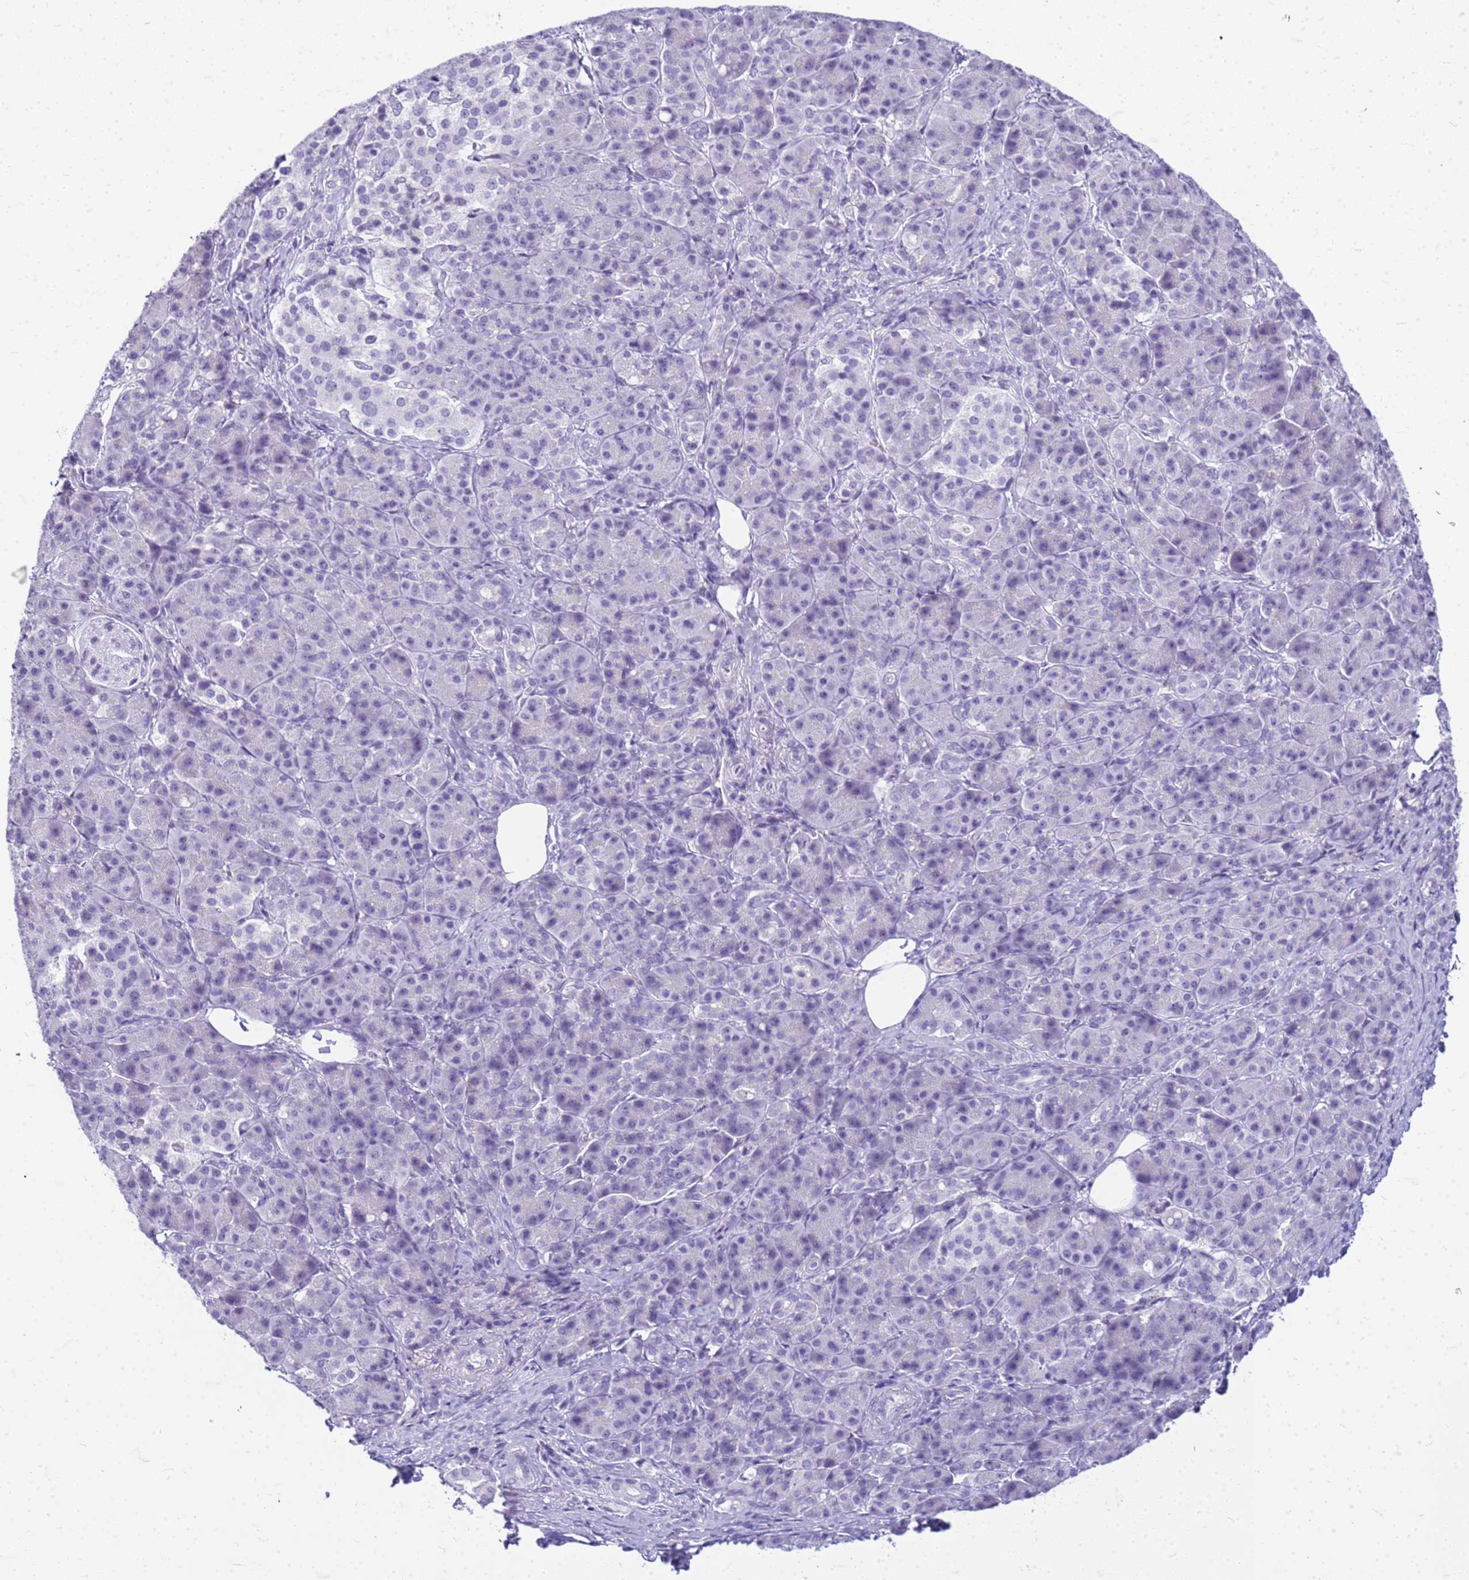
{"staining": {"intensity": "negative", "quantity": "none", "location": "none"}, "tissue": "pancreatic cancer", "cell_type": "Tumor cells", "image_type": "cancer", "snomed": [{"axis": "morphology", "description": "Adenocarcinoma, NOS"}, {"axis": "topography", "description": "Pancreas"}], "caption": "High power microscopy image of an immunohistochemistry (IHC) photomicrograph of pancreatic cancer (adenocarcinoma), revealing no significant positivity in tumor cells.", "gene": "CFAP100", "patient": {"sex": "male", "age": 57}}